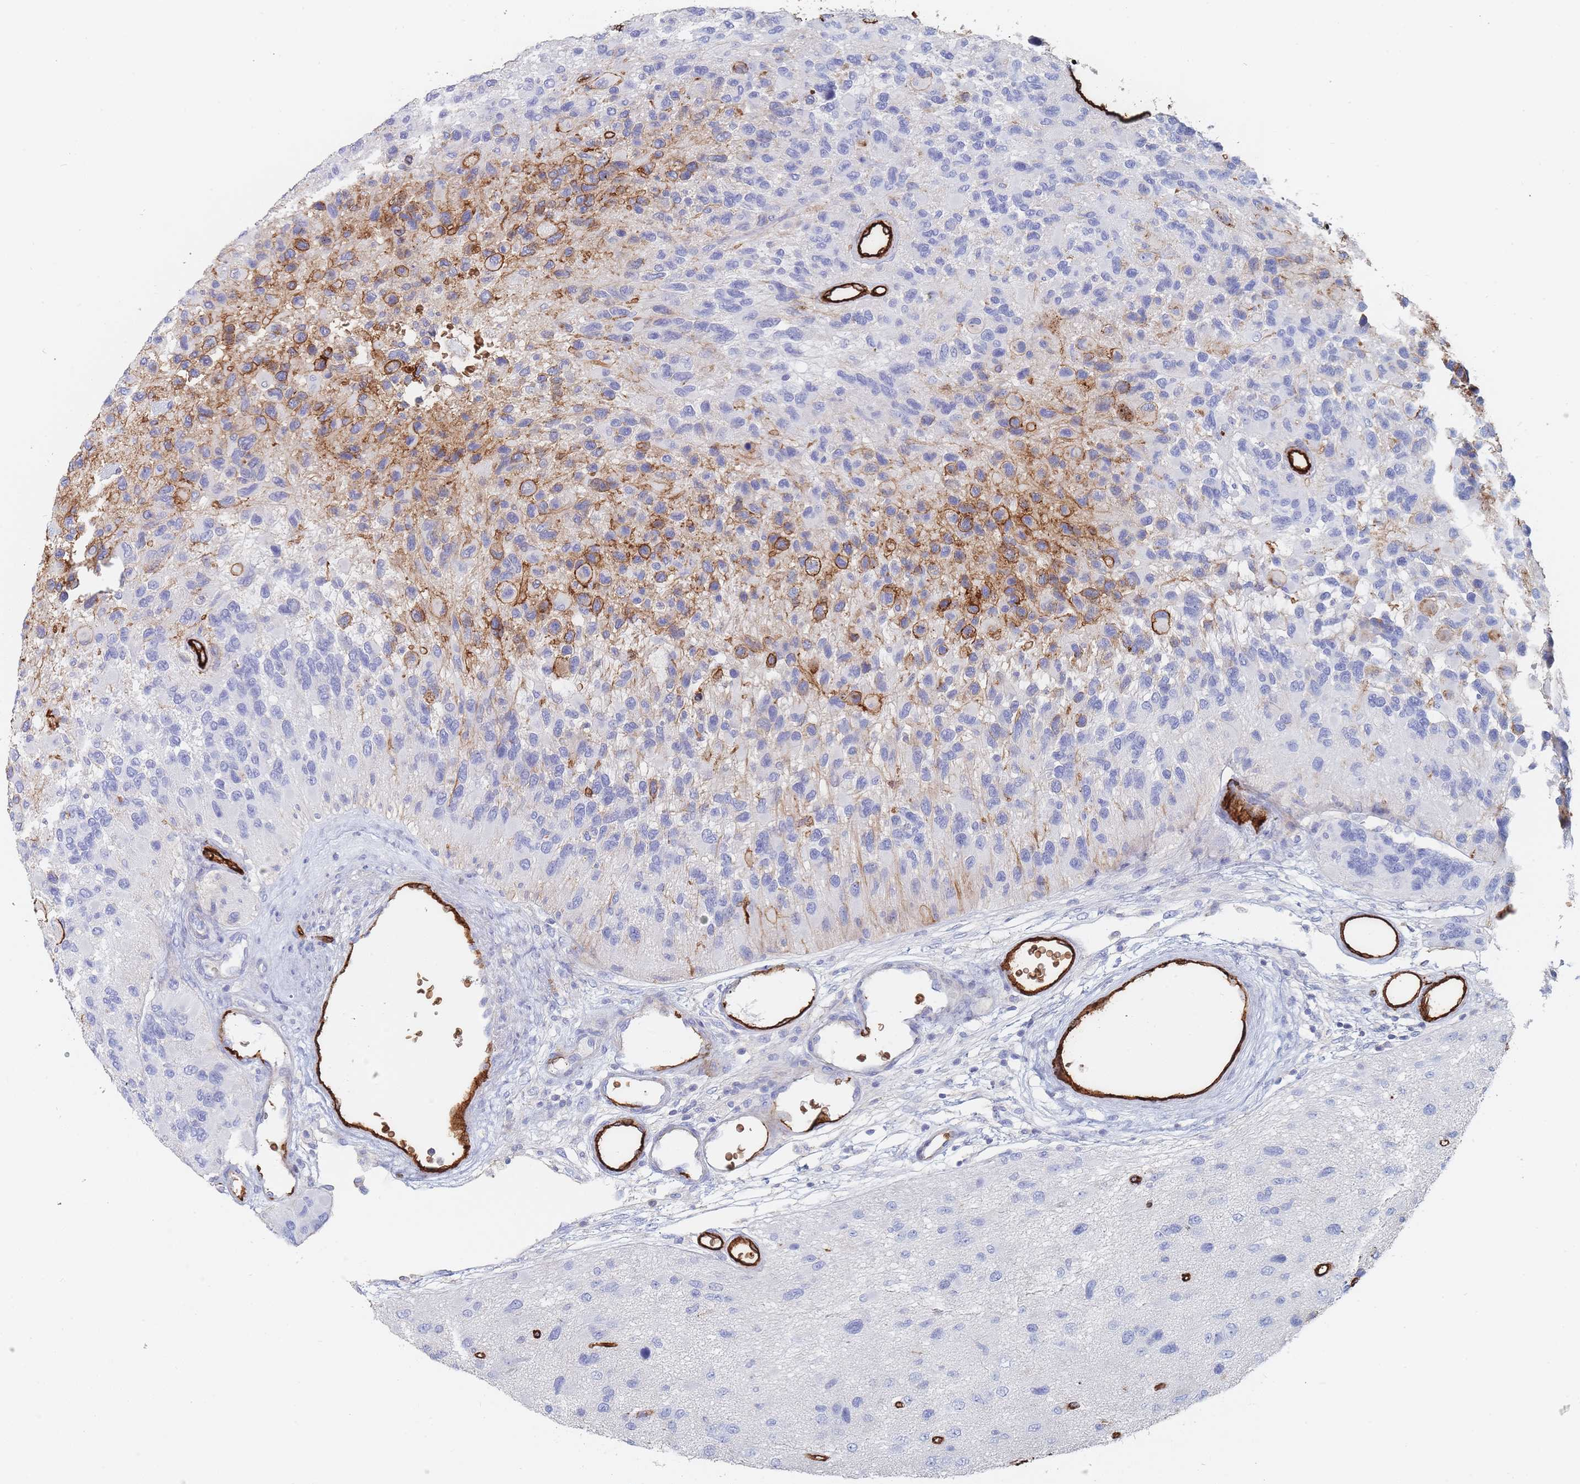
{"staining": {"intensity": "negative", "quantity": "none", "location": "none"}, "tissue": "glioma", "cell_type": "Tumor cells", "image_type": "cancer", "snomed": [{"axis": "morphology", "description": "Glioma, malignant, High grade"}, {"axis": "topography", "description": "Brain"}], "caption": "Immunohistochemical staining of human malignant glioma (high-grade) exhibits no significant staining in tumor cells. Nuclei are stained in blue.", "gene": "SLC2A1", "patient": {"sex": "male", "age": 77}}